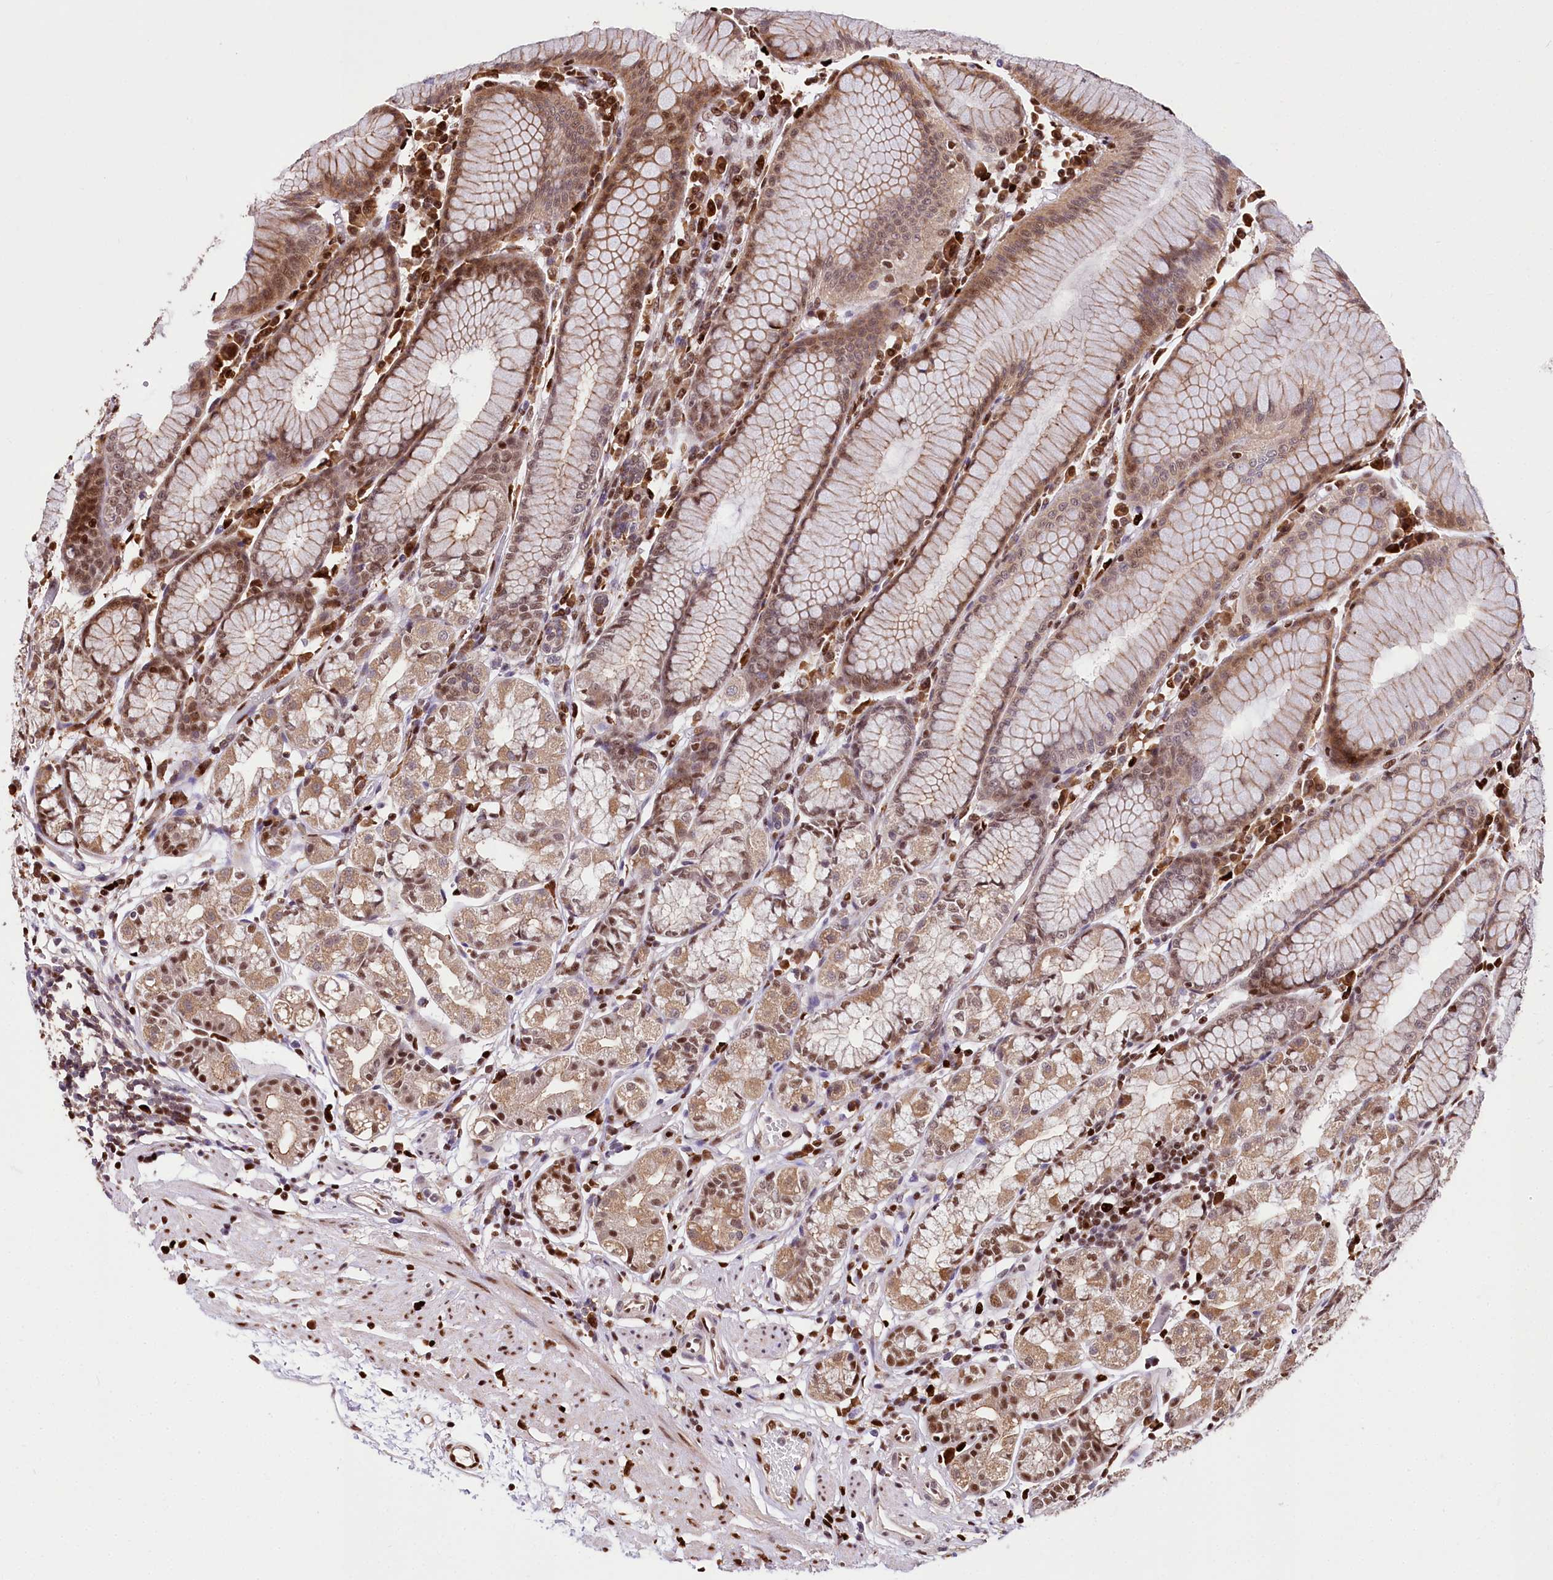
{"staining": {"intensity": "moderate", "quantity": ">75%", "location": "cytoplasmic/membranous,nuclear"}, "tissue": "stomach", "cell_type": "Glandular cells", "image_type": "normal", "snomed": [{"axis": "morphology", "description": "Normal tissue, NOS"}, {"axis": "topography", "description": "Stomach"}], "caption": "The immunohistochemical stain shows moderate cytoplasmic/membranous,nuclear expression in glandular cells of normal stomach.", "gene": "FIGN", "patient": {"sex": "female", "age": 57}}